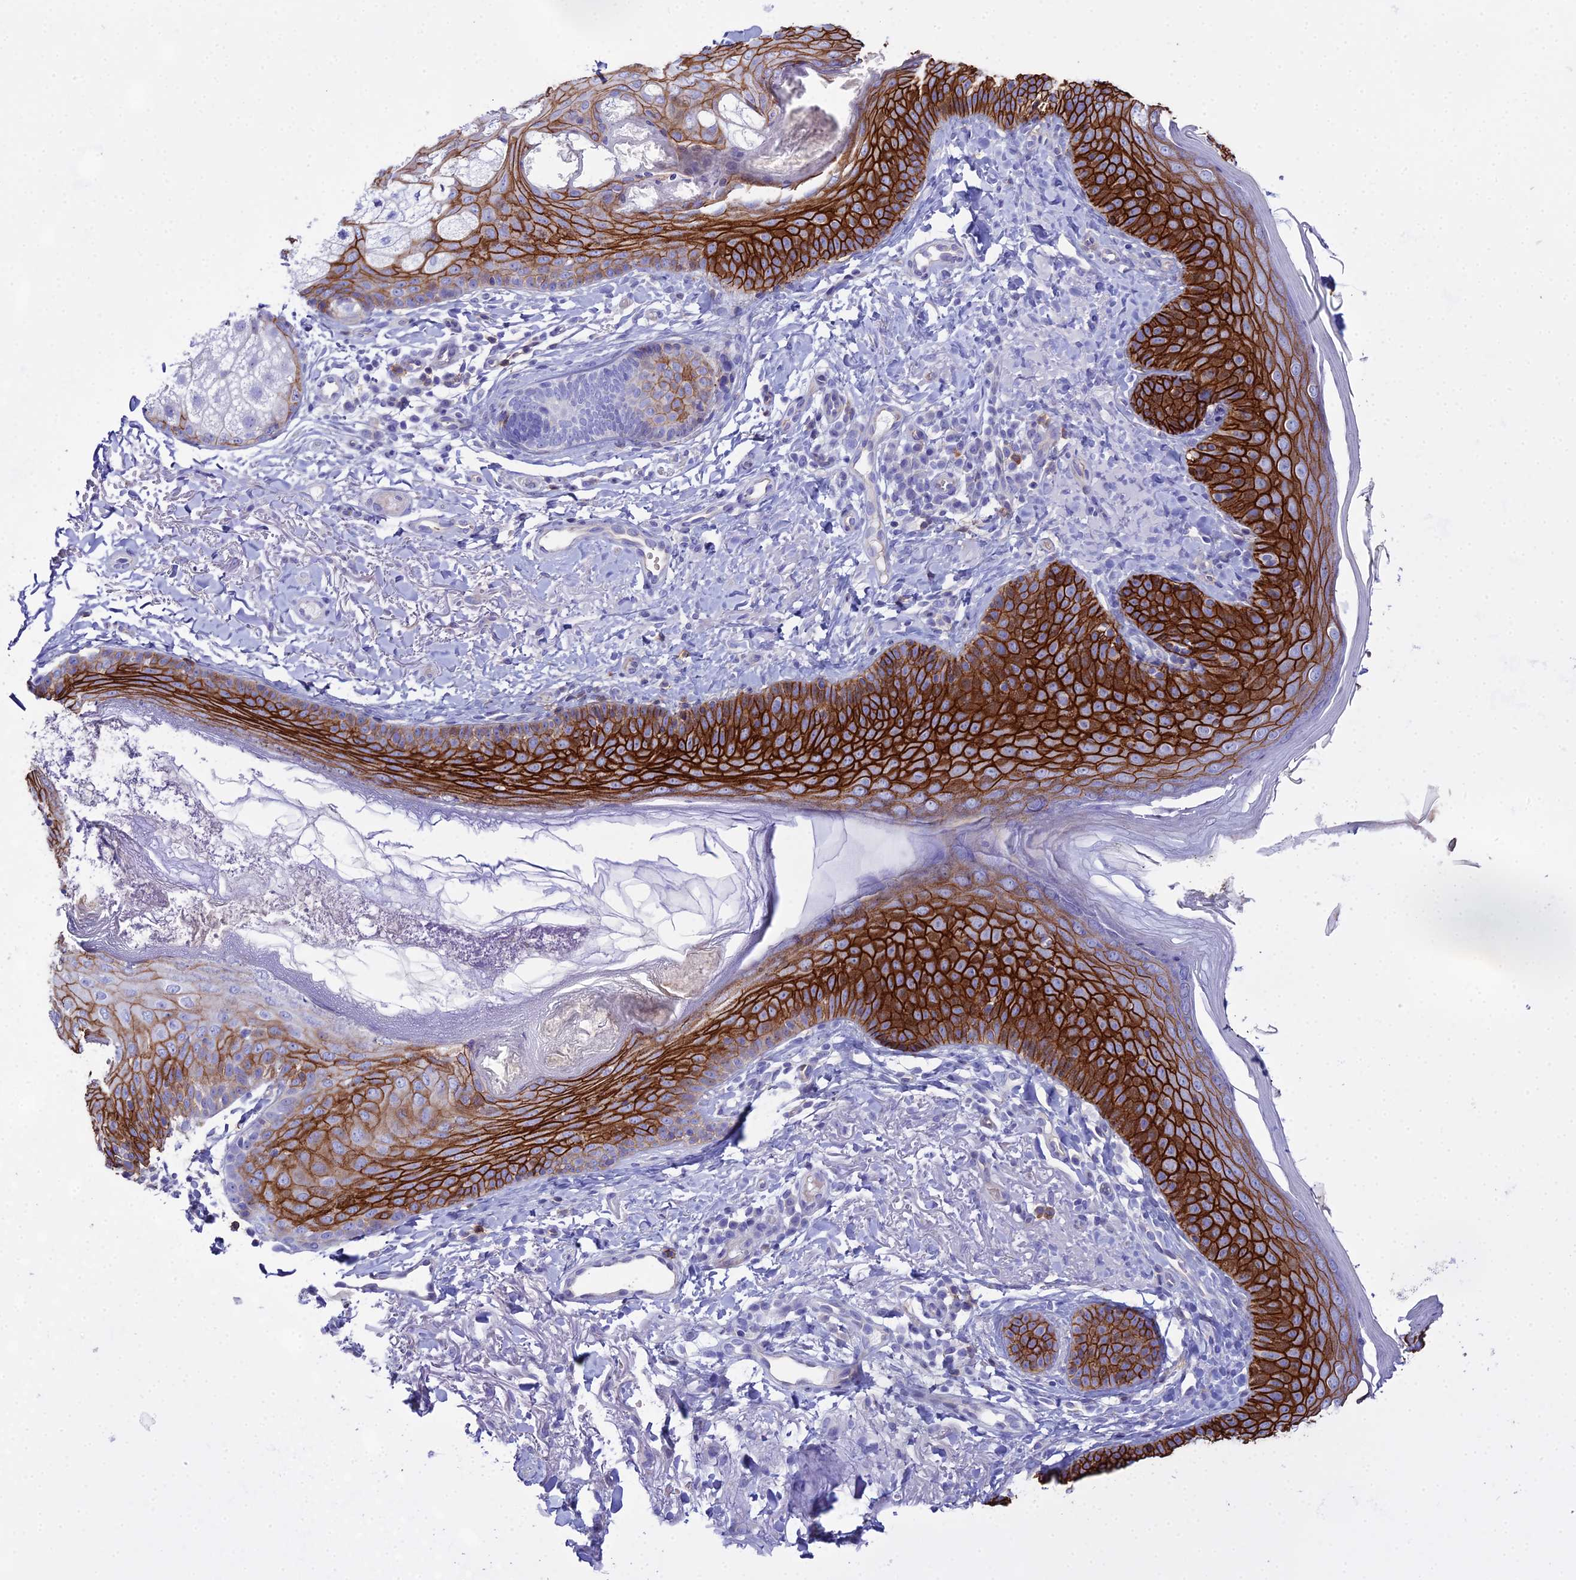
{"staining": {"intensity": "negative", "quantity": "none", "location": "none"}, "tissue": "skin", "cell_type": "Fibroblasts", "image_type": "normal", "snomed": [{"axis": "morphology", "description": "Normal tissue, NOS"}, {"axis": "topography", "description": "Skin"}], "caption": "Protein analysis of benign skin shows no significant expression in fibroblasts. (DAB immunohistochemistry (IHC) with hematoxylin counter stain).", "gene": "OR1Q1", "patient": {"sex": "male", "age": 57}}